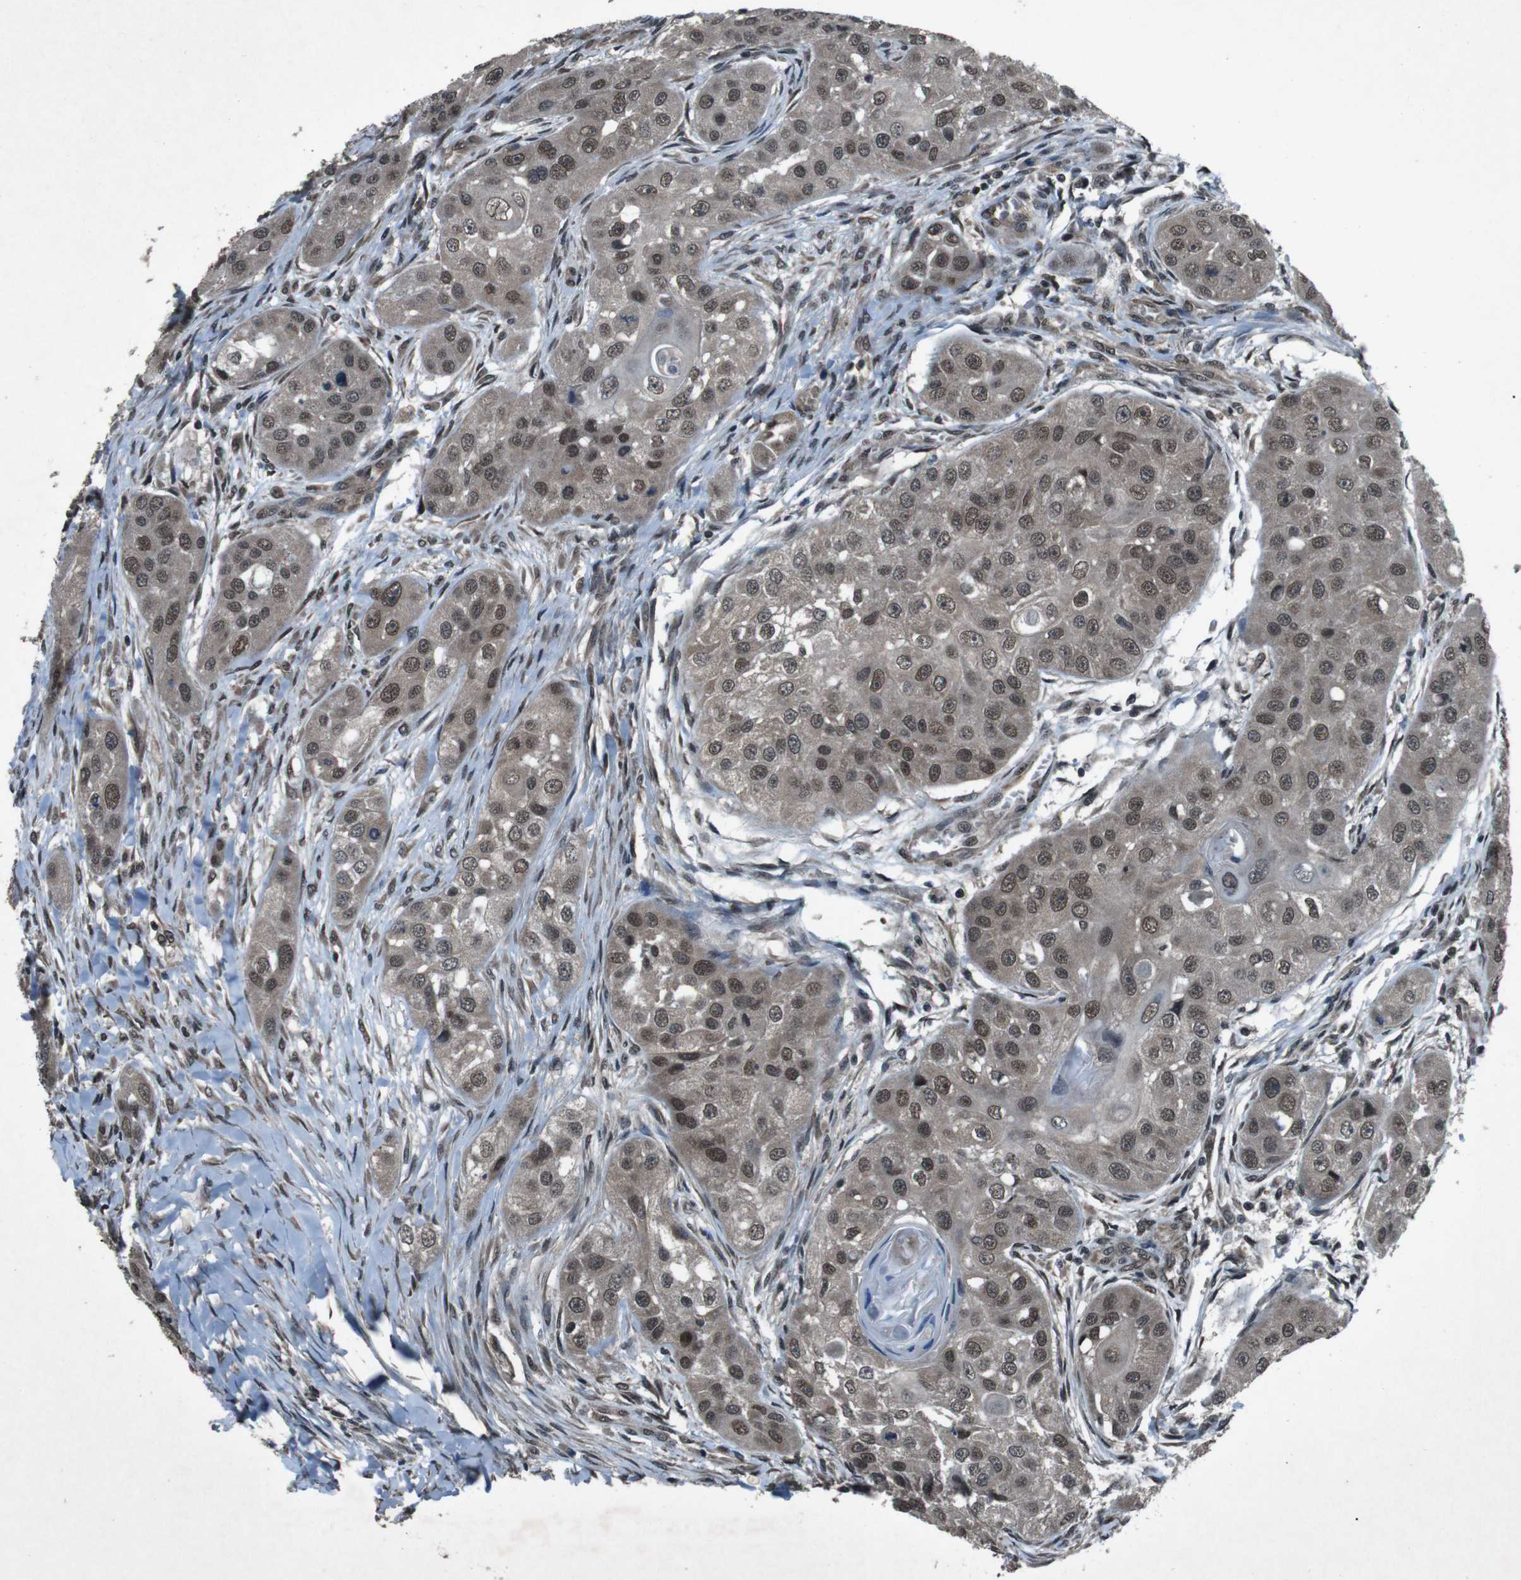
{"staining": {"intensity": "moderate", "quantity": ">75%", "location": "cytoplasmic/membranous,nuclear"}, "tissue": "head and neck cancer", "cell_type": "Tumor cells", "image_type": "cancer", "snomed": [{"axis": "morphology", "description": "Normal tissue, NOS"}, {"axis": "morphology", "description": "Squamous cell carcinoma, NOS"}, {"axis": "topography", "description": "Skeletal muscle"}, {"axis": "topography", "description": "Head-Neck"}], "caption": "Tumor cells demonstrate medium levels of moderate cytoplasmic/membranous and nuclear staining in approximately >75% of cells in head and neck cancer (squamous cell carcinoma). Using DAB (3,3'-diaminobenzidine) (brown) and hematoxylin (blue) stains, captured at high magnification using brightfield microscopy.", "gene": "SOCS1", "patient": {"sex": "male", "age": 51}}